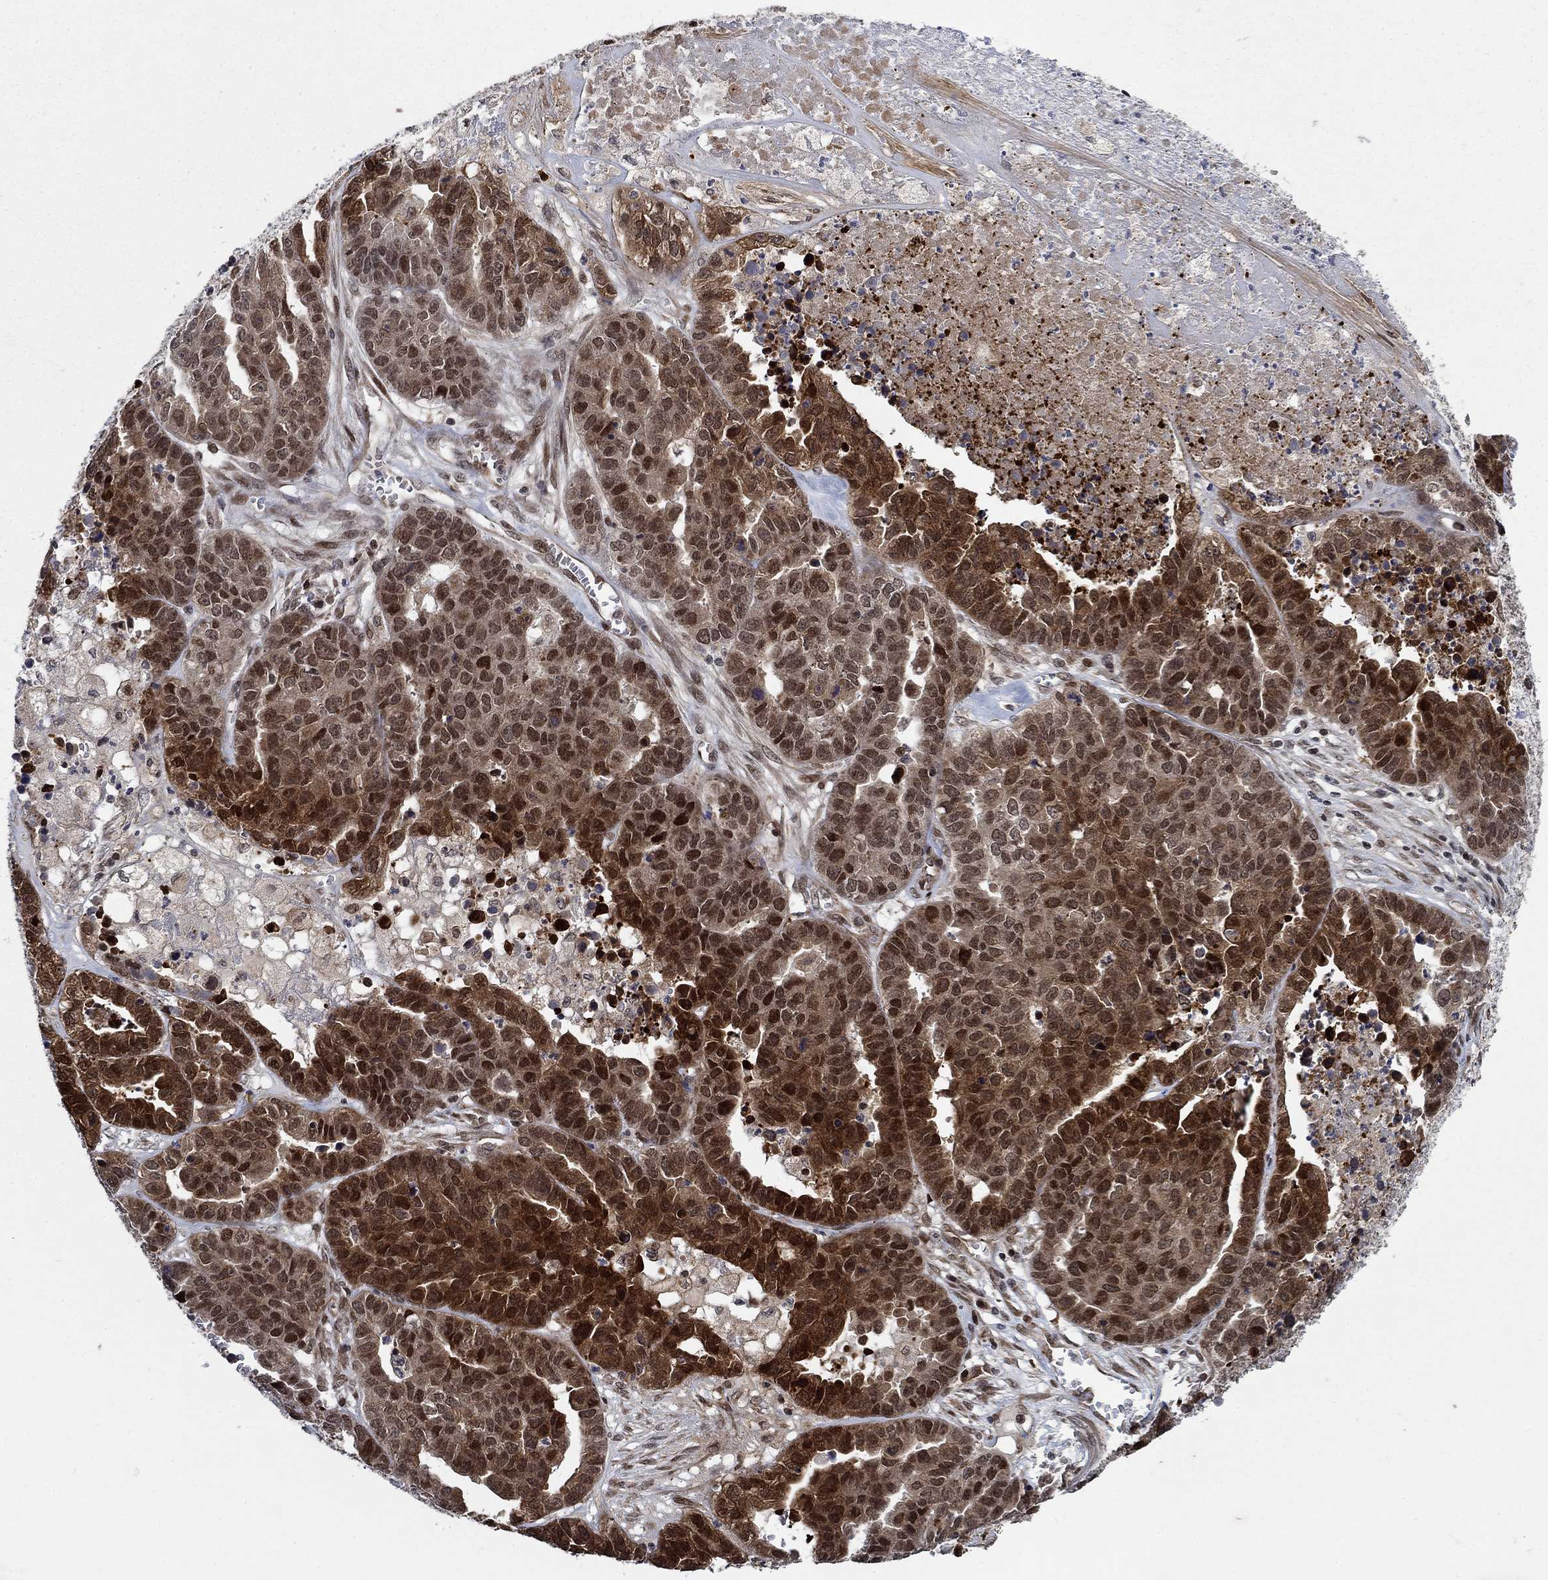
{"staining": {"intensity": "strong", "quantity": "25%-75%", "location": "cytoplasmic/membranous,nuclear"}, "tissue": "ovarian cancer", "cell_type": "Tumor cells", "image_type": "cancer", "snomed": [{"axis": "morphology", "description": "Cystadenocarcinoma, serous, NOS"}, {"axis": "topography", "description": "Ovary"}], "caption": "The immunohistochemical stain highlights strong cytoplasmic/membranous and nuclear staining in tumor cells of ovarian cancer (serous cystadenocarcinoma) tissue.", "gene": "PRICKLE4", "patient": {"sex": "female", "age": 87}}